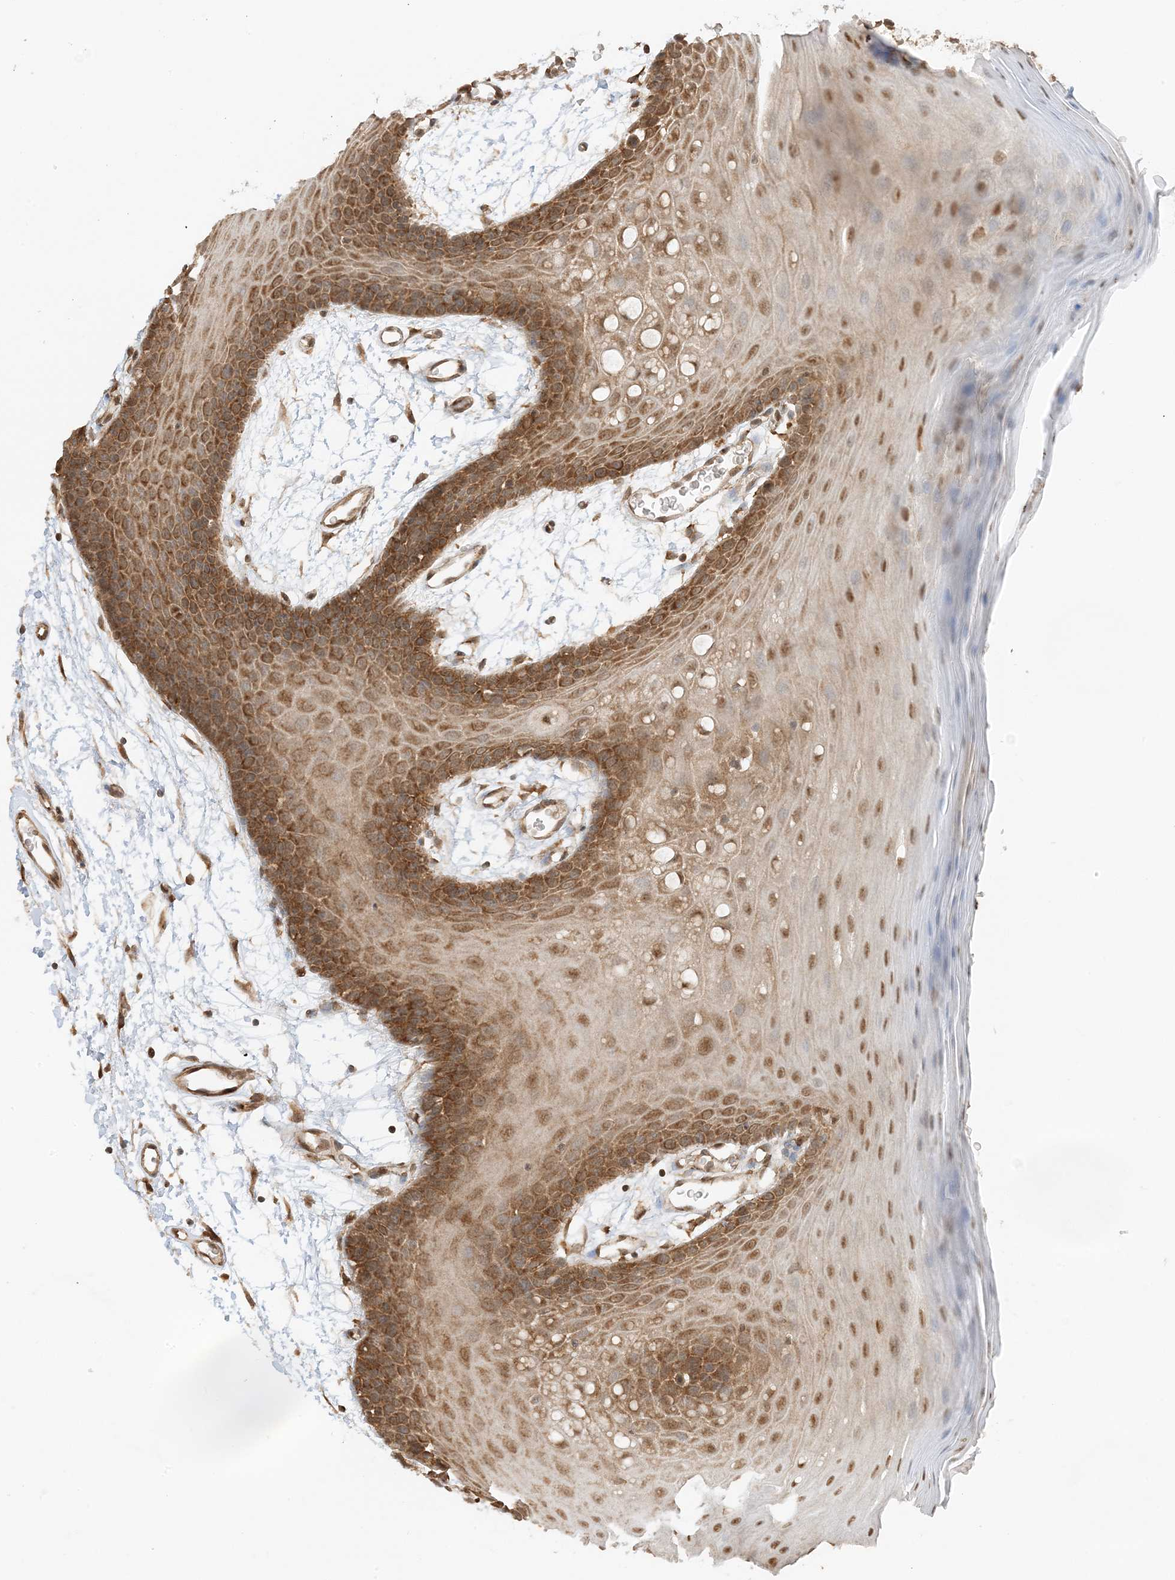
{"staining": {"intensity": "moderate", "quantity": ">75%", "location": "cytoplasmic/membranous,nuclear"}, "tissue": "oral mucosa", "cell_type": "Squamous epithelial cells", "image_type": "normal", "snomed": [{"axis": "morphology", "description": "Normal tissue, NOS"}, {"axis": "topography", "description": "Skeletal muscle"}, {"axis": "topography", "description": "Oral tissue"}, {"axis": "topography", "description": "Salivary gland"}, {"axis": "topography", "description": "Peripheral nerve tissue"}], "caption": "A high-resolution image shows immunohistochemistry staining of normal oral mucosa, which shows moderate cytoplasmic/membranous,nuclear expression in about >75% of squamous epithelial cells. The staining was performed using DAB (3,3'-diaminobenzidine), with brown indicating positive protein expression. Nuclei are stained blue with hematoxylin.", "gene": "UBAP2L", "patient": {"sex": "male", "age": 54}}